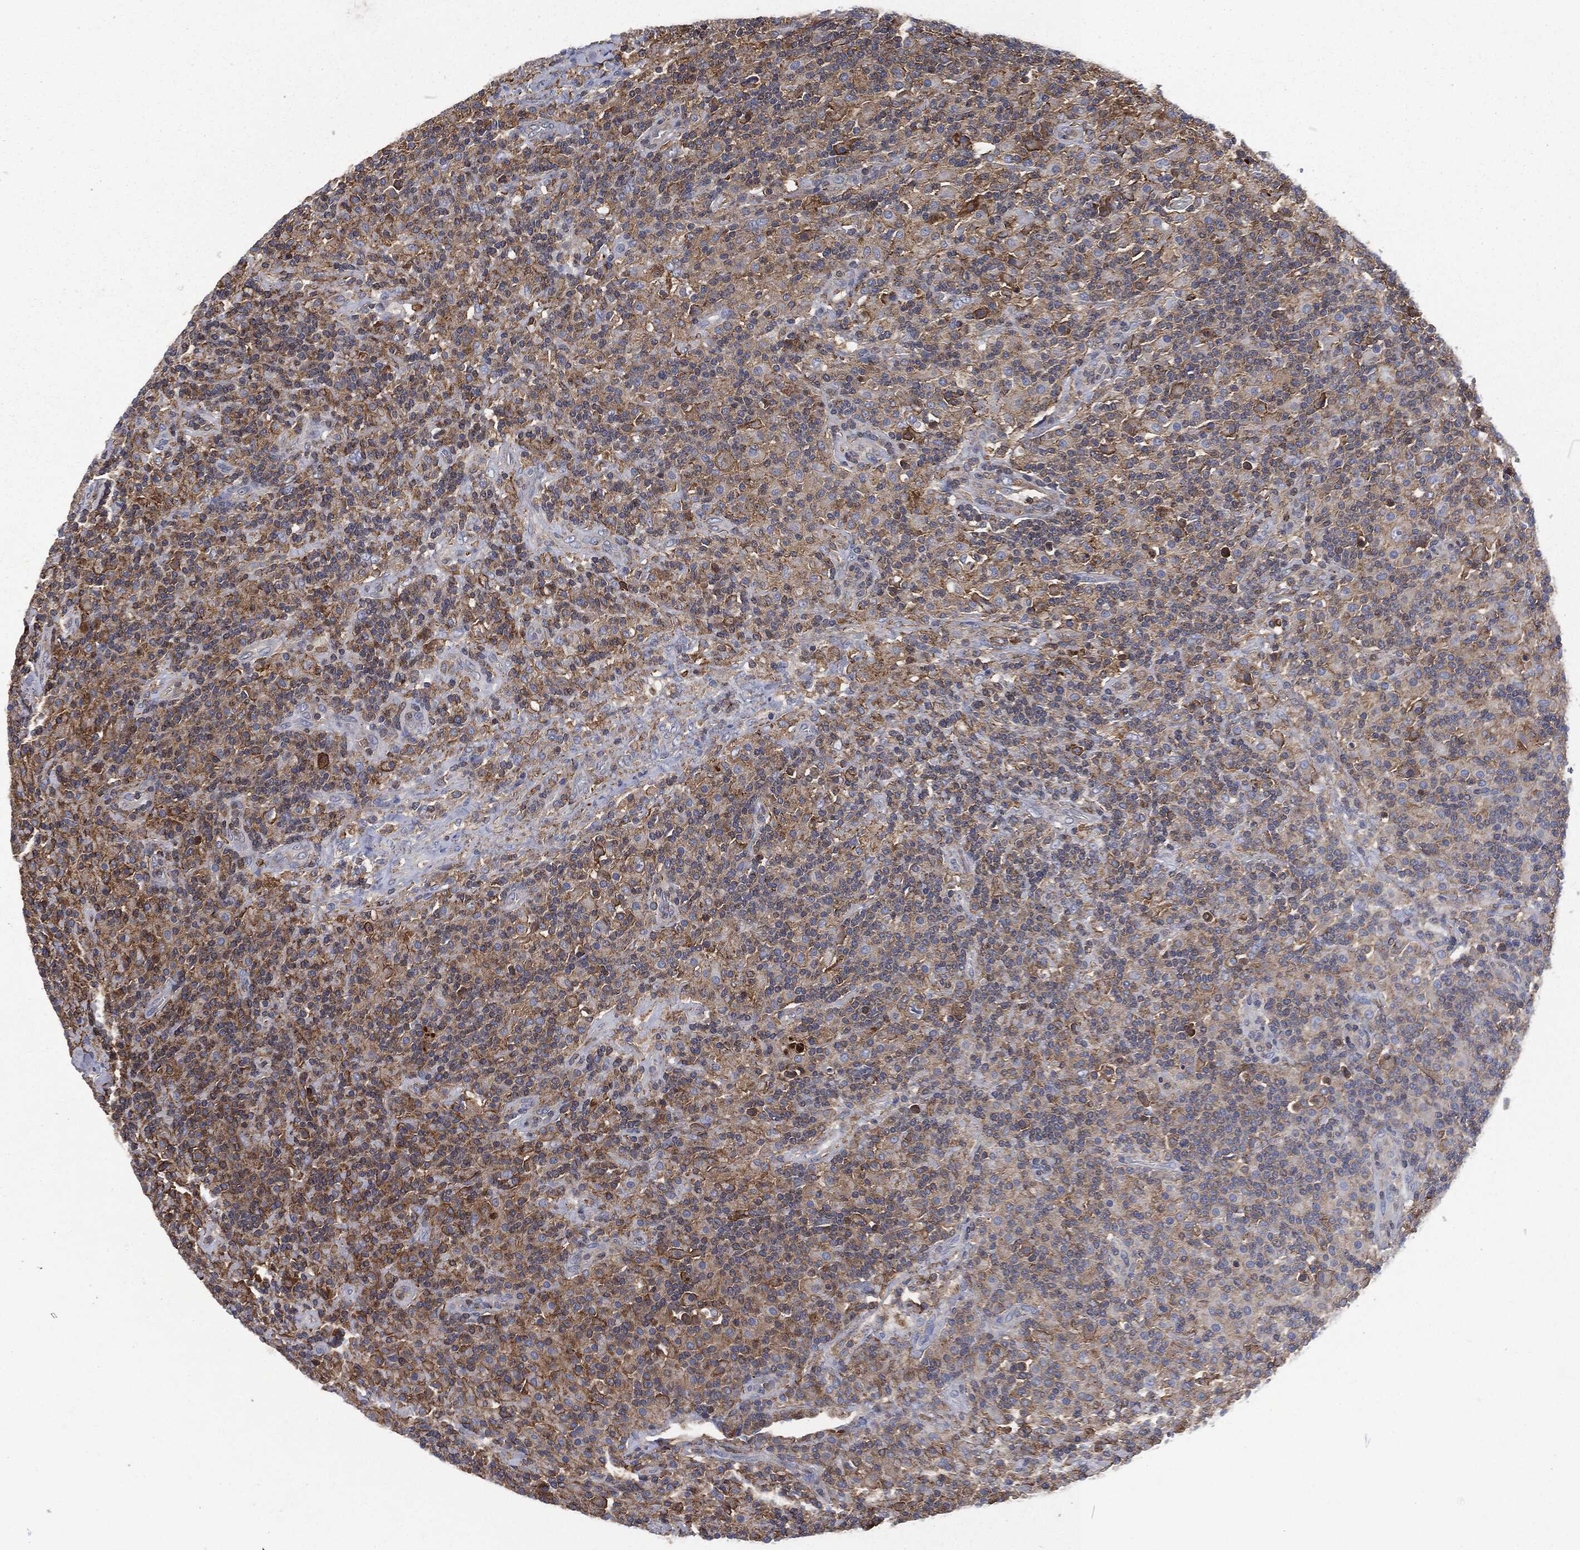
{"staining": {"intensity": "negative", "quantity": "none", "location": "none"}, "tissue": "lymphoma", "cell_type": "Tumor cells", "image_type": "cancer", "snomed": [{"axis": "morphology", "description": "Hodgkin's disease, NOS"}, {"axis": "topography", "description": "Lymph node"}], "caption": "DAB (3,3'-diaminobenzidine) immunohistochemical staining of human lymphoma reveals no significant positivity in tumor cells.", "gene": "LGALS9", "patient": {"sex": "male", "age": 70}}